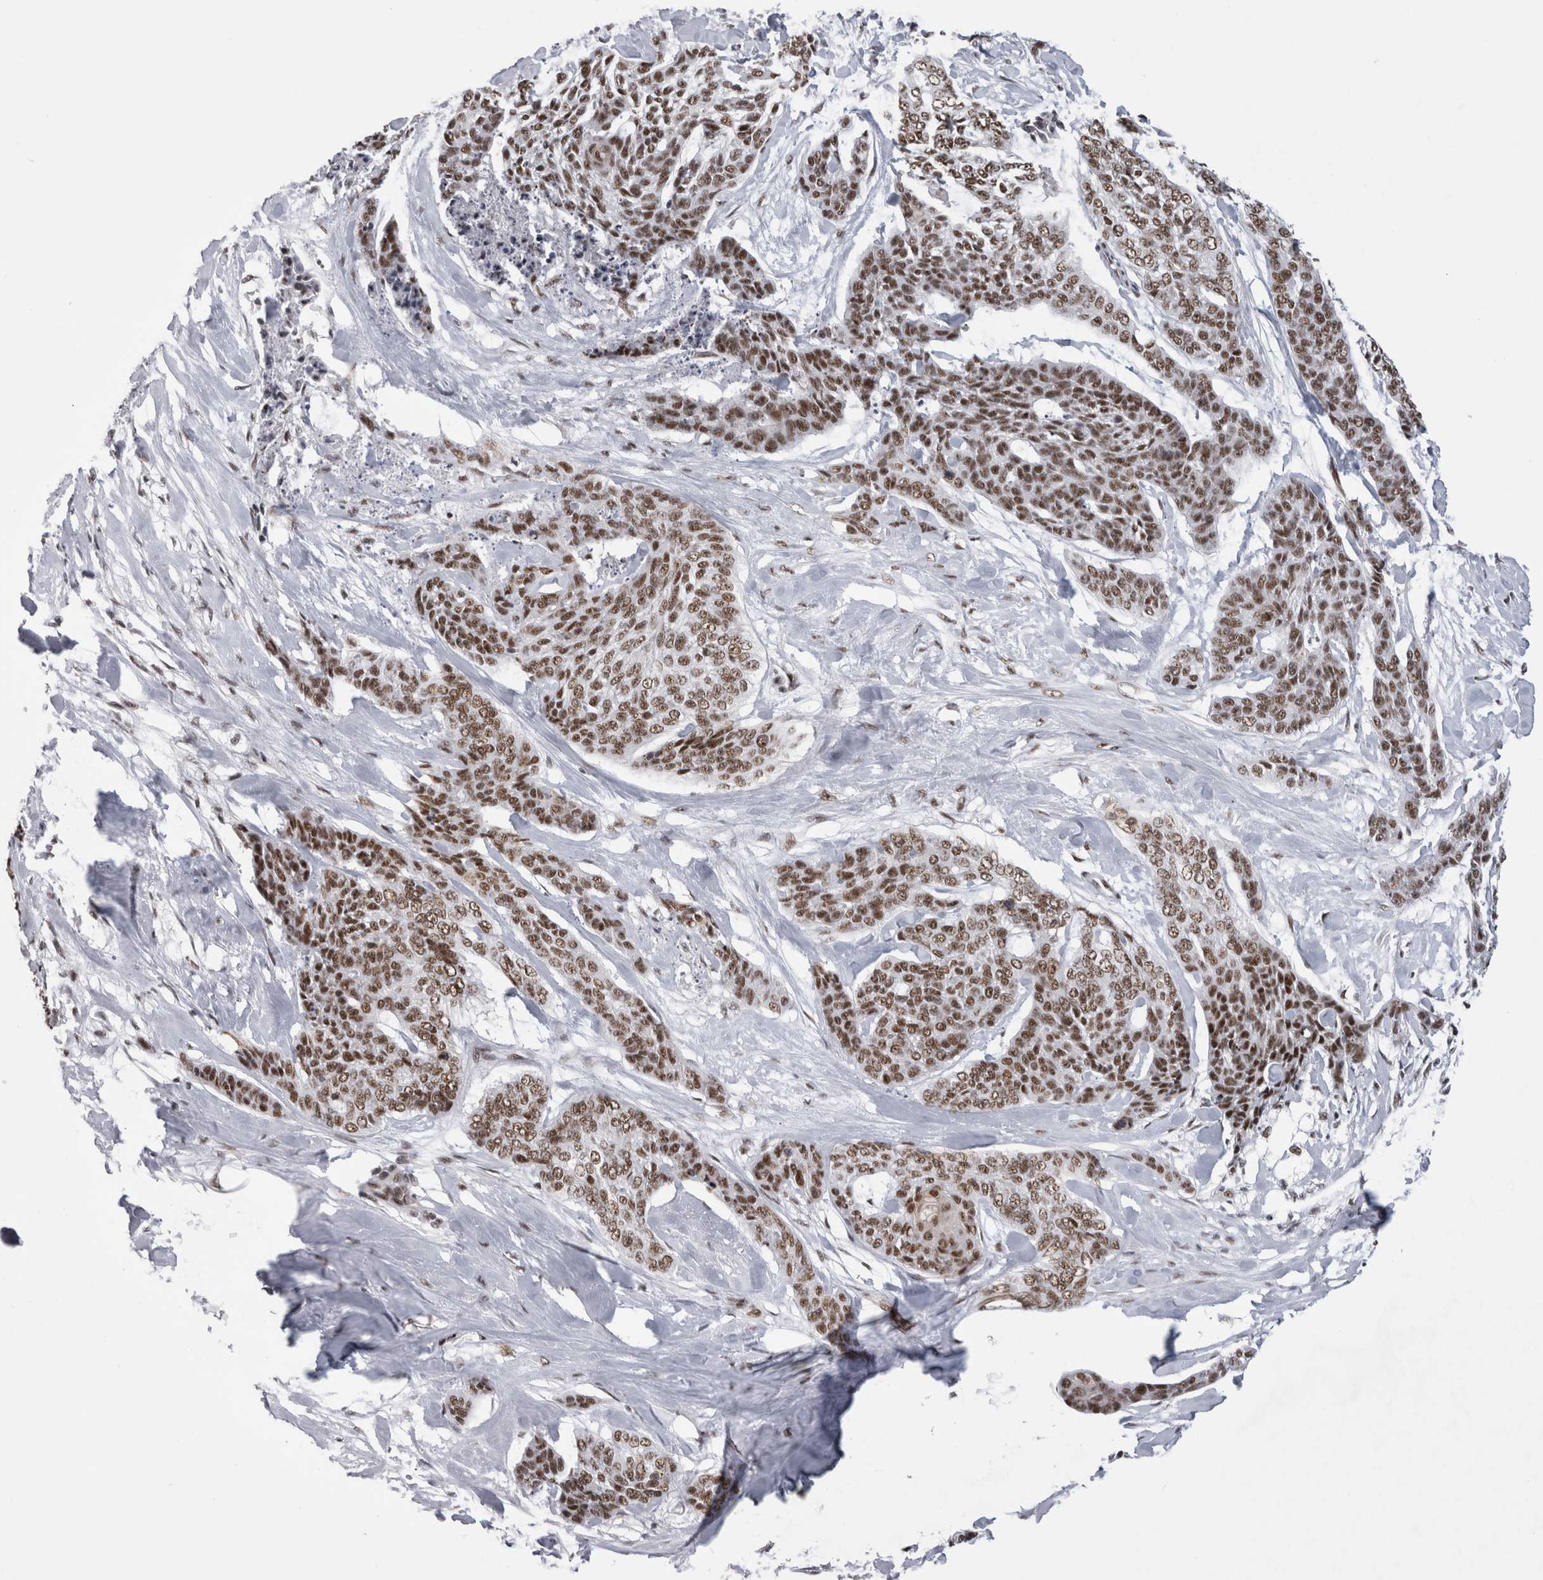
{"staining": {"intensity": "moderate", "quantity": ">75%", "location": "nuclear"}, "tissue": "skin cancer", "cell_type": "Tumor cells", "image_type": "cancer", "snomed": [{"axis": "morphology", "description": "Basal cell carcinoma"}, {"axis": "topography", "description": "Skin"}], "caption": "Approximately >75% of tumor cells in skin cancer display moderate nuclear protein positivity as visualized by brown immunohistochemical staining.", "gene": "CDK11A", "patient": {"sex": "female", "age": 64}}